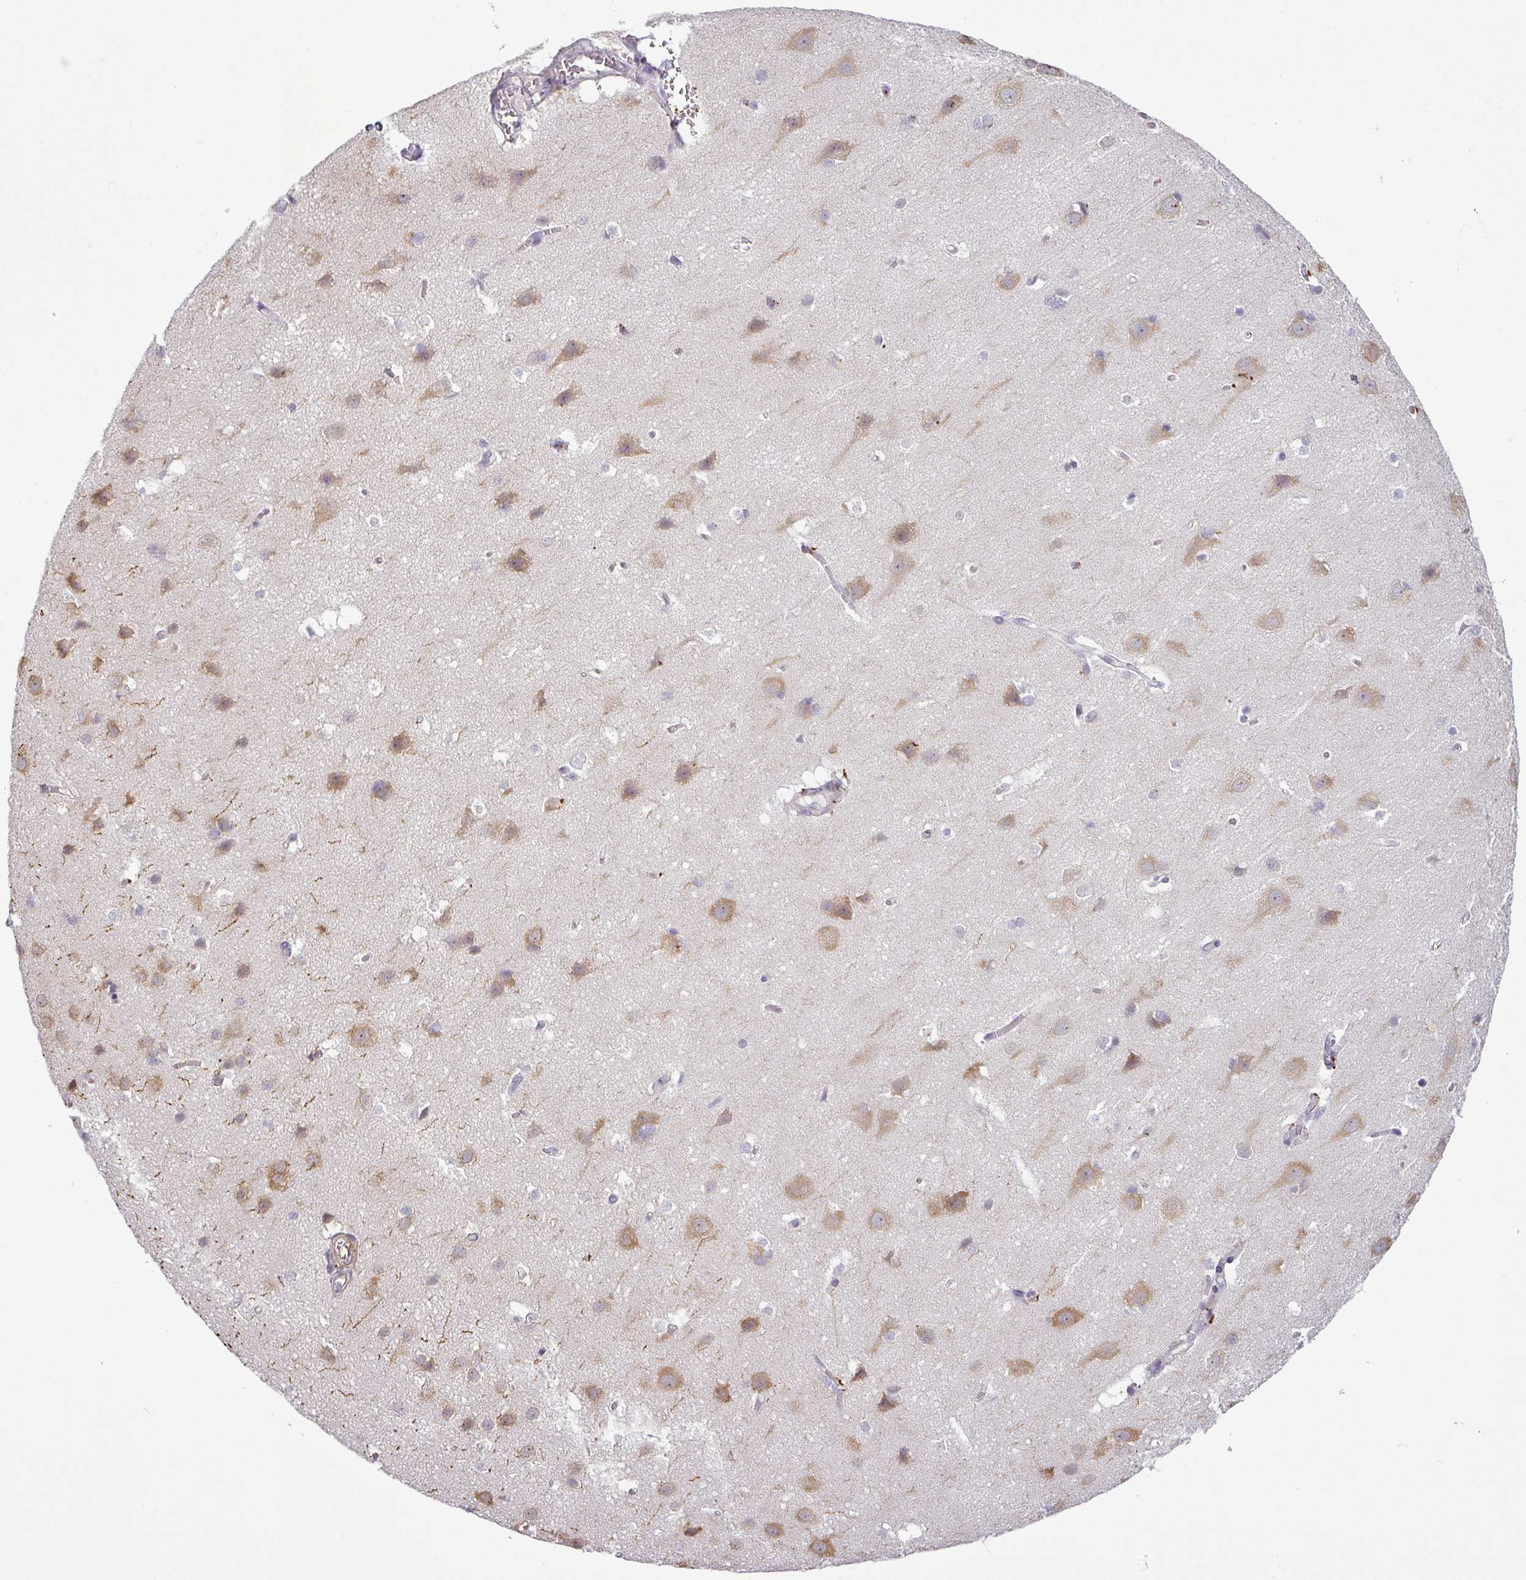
{"staining": {"intensity": "weak", "quantity": "25%-75%", "location": "cytoplasmic/membranous"}, "tissue": "cerebral cortex", "cell_type": "Endothelial cells", "image_type": "normal", "snomed": [{"axis": "morphology", "description": "Normal tissue, NOS"}, {"axis": "topography", "description": "Cerebral cortex"}], "caption": "Protein expression by immunohistochemistry (IHC) shows weak cytoplasmic/membranous staining in approximately 25%-75% of endothelial cells in benign cerebral cortex. The protein of interest is shown in brown color, while the nuclei are stained blue.", "gene": "OR52D1", "patient": {"sex": "male", "age": 37}}